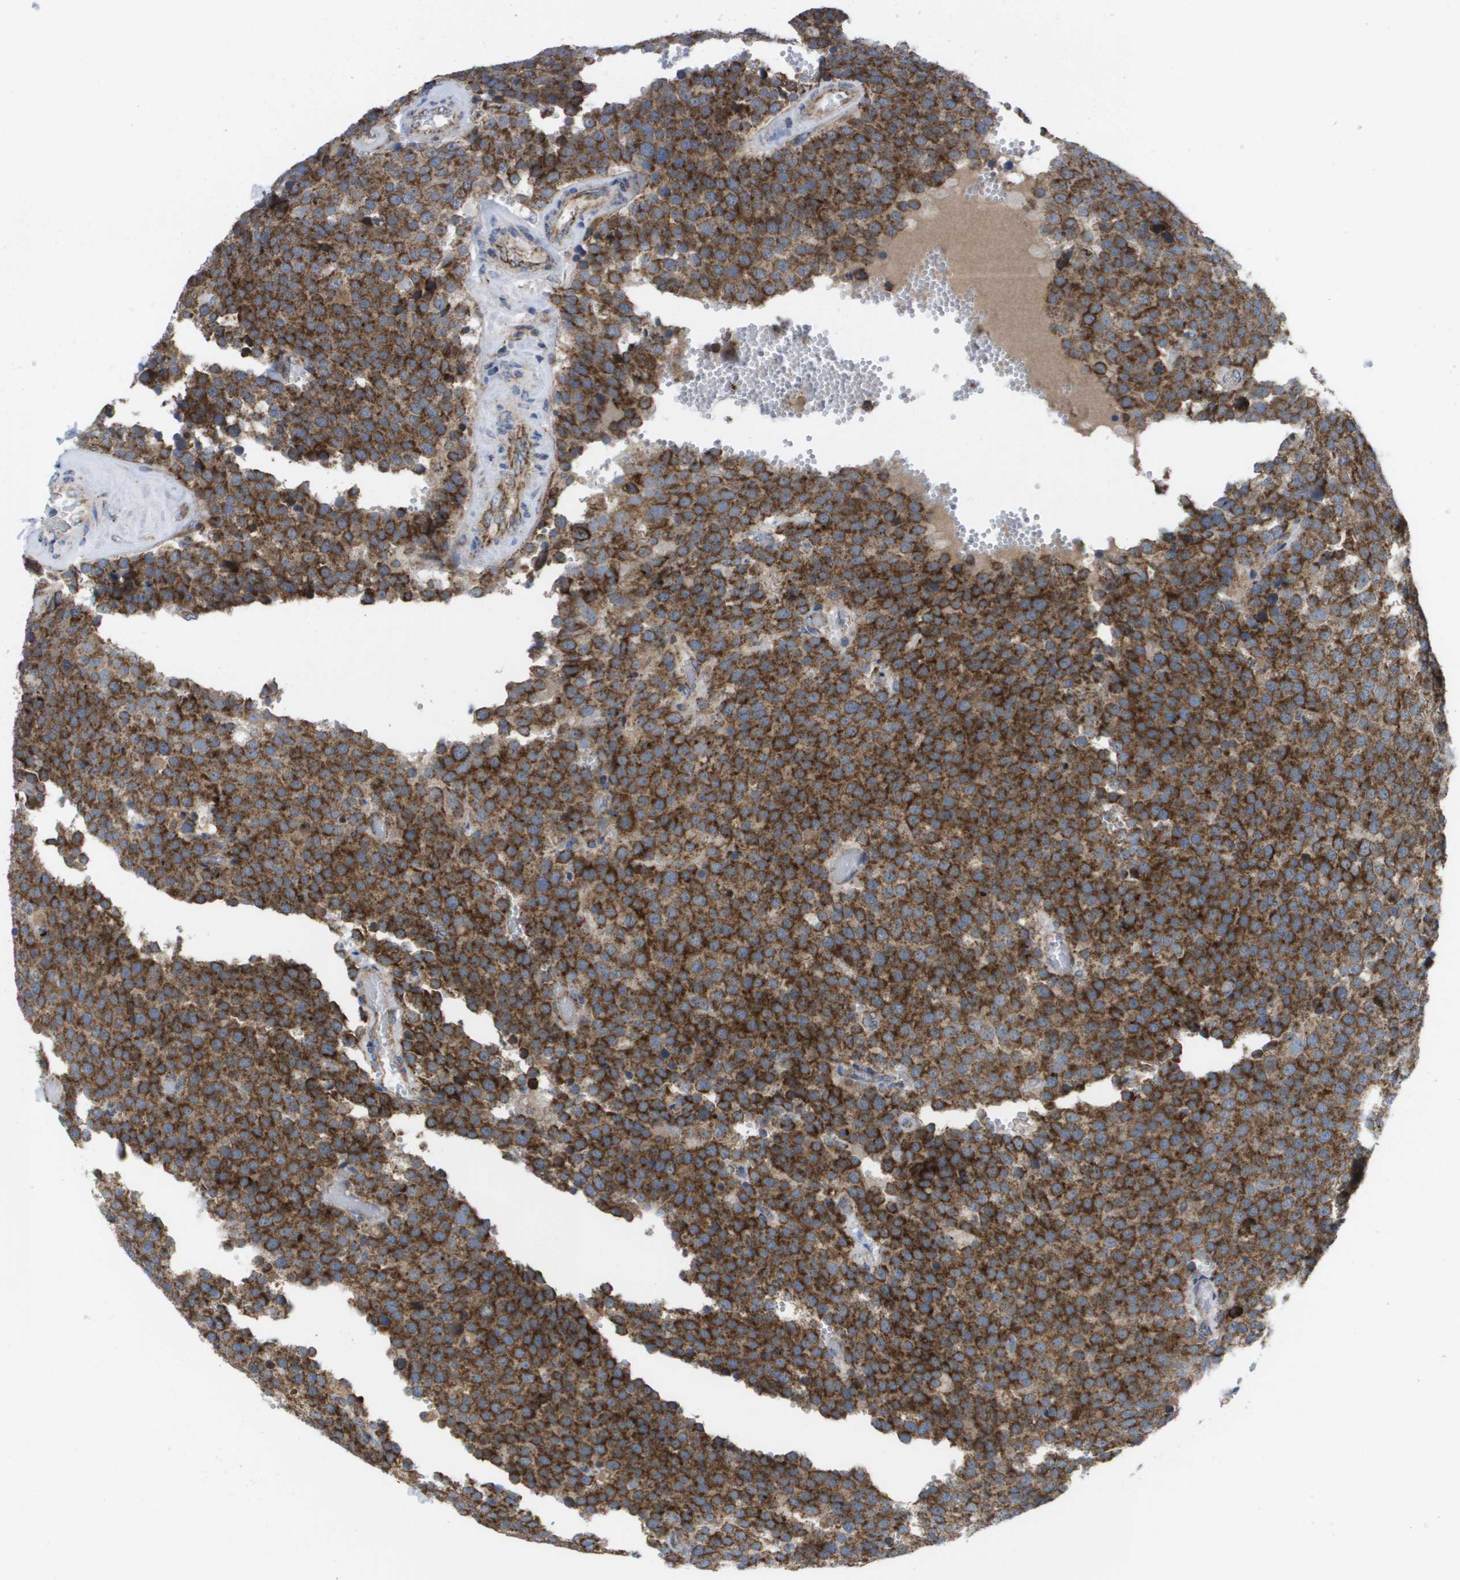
{"staining": {"intensity": "strong", "quantity": ">75%", "location": "cytoplasmic/membranous"}, "tissue": "testis cancer", "cell_type": "Tumor cells", "image_type": "cancer", "snomed": [{"axis": "morphology", "description": "Normal tissue, NOS"}, {"axis": "morphology", "description": "Seminoma, NOS"}, {"axis": "topography", "description": "Testis"}], "caption": "The photomicrograph shows staining of testis cancer, revealing strong cytoplasmic/membranous protein staining (brown color) within tumor cells.", "gene": "FIS1", "patient": {"sex": "male", "age": 71}}